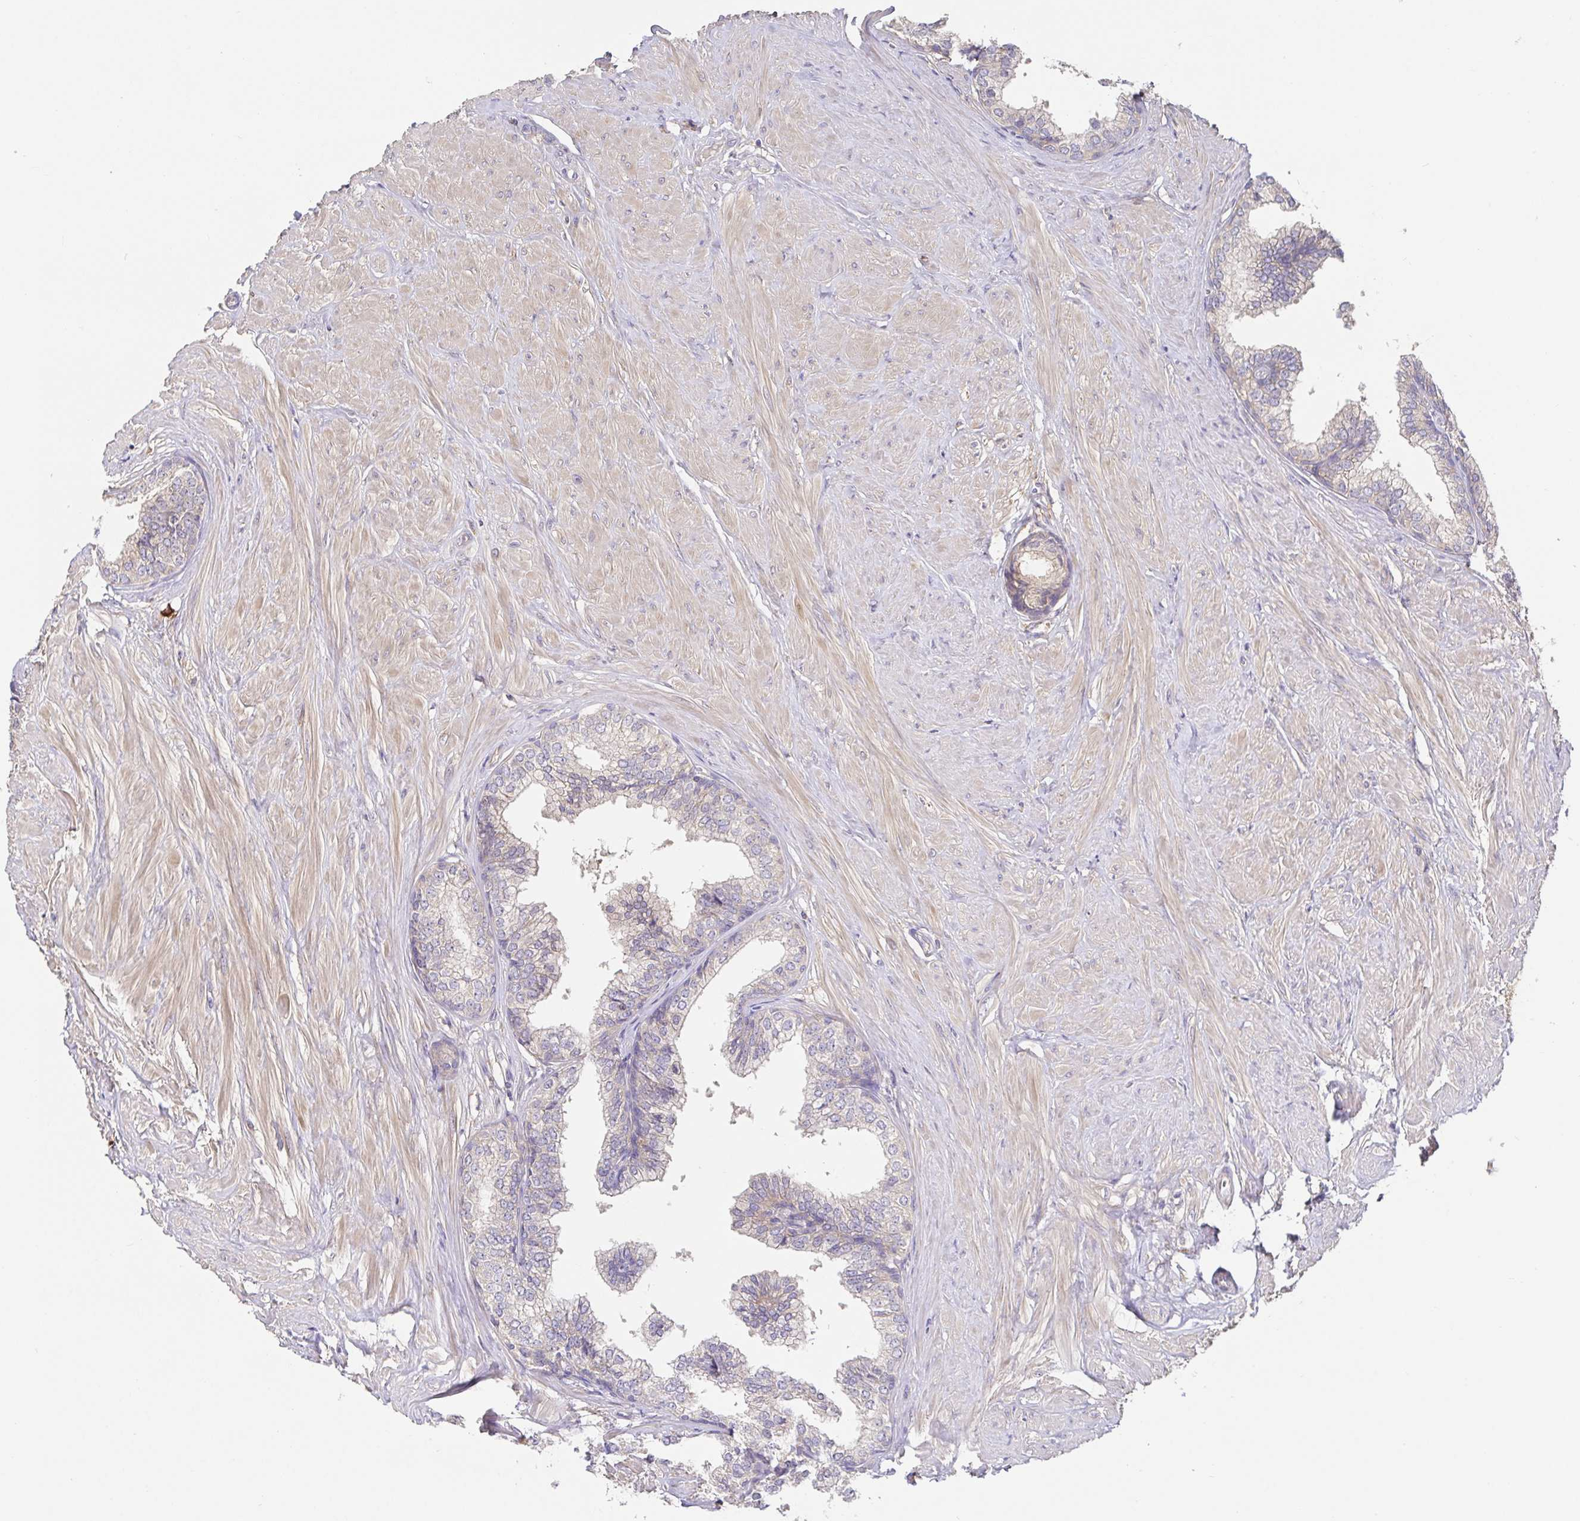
{"staining": {"intensity": "weak", "quantity": "25%-75%", "location": "cytoplasmic/membranous"}, "tissue": "prostate", "cell_type": "Glandular cells", "image_type": "normal", "snomed": [{"axis": "morphology", "description": "Normal tissue, NOS"}, {"axis": "topography", "description": "Prostate"}, {"axis": "topography", "description": "Peripheral nerve tissue"}], "caption": "IHC (DAB (3,3'-diaminobenzidine)) staining of unremarkable prostate exhibits weak cytoplasmic/membranous protein positivity in about 25%-75% of glandular cells.", "gene": "HAGH", "patient": {"sex": "male", "age": 55}}